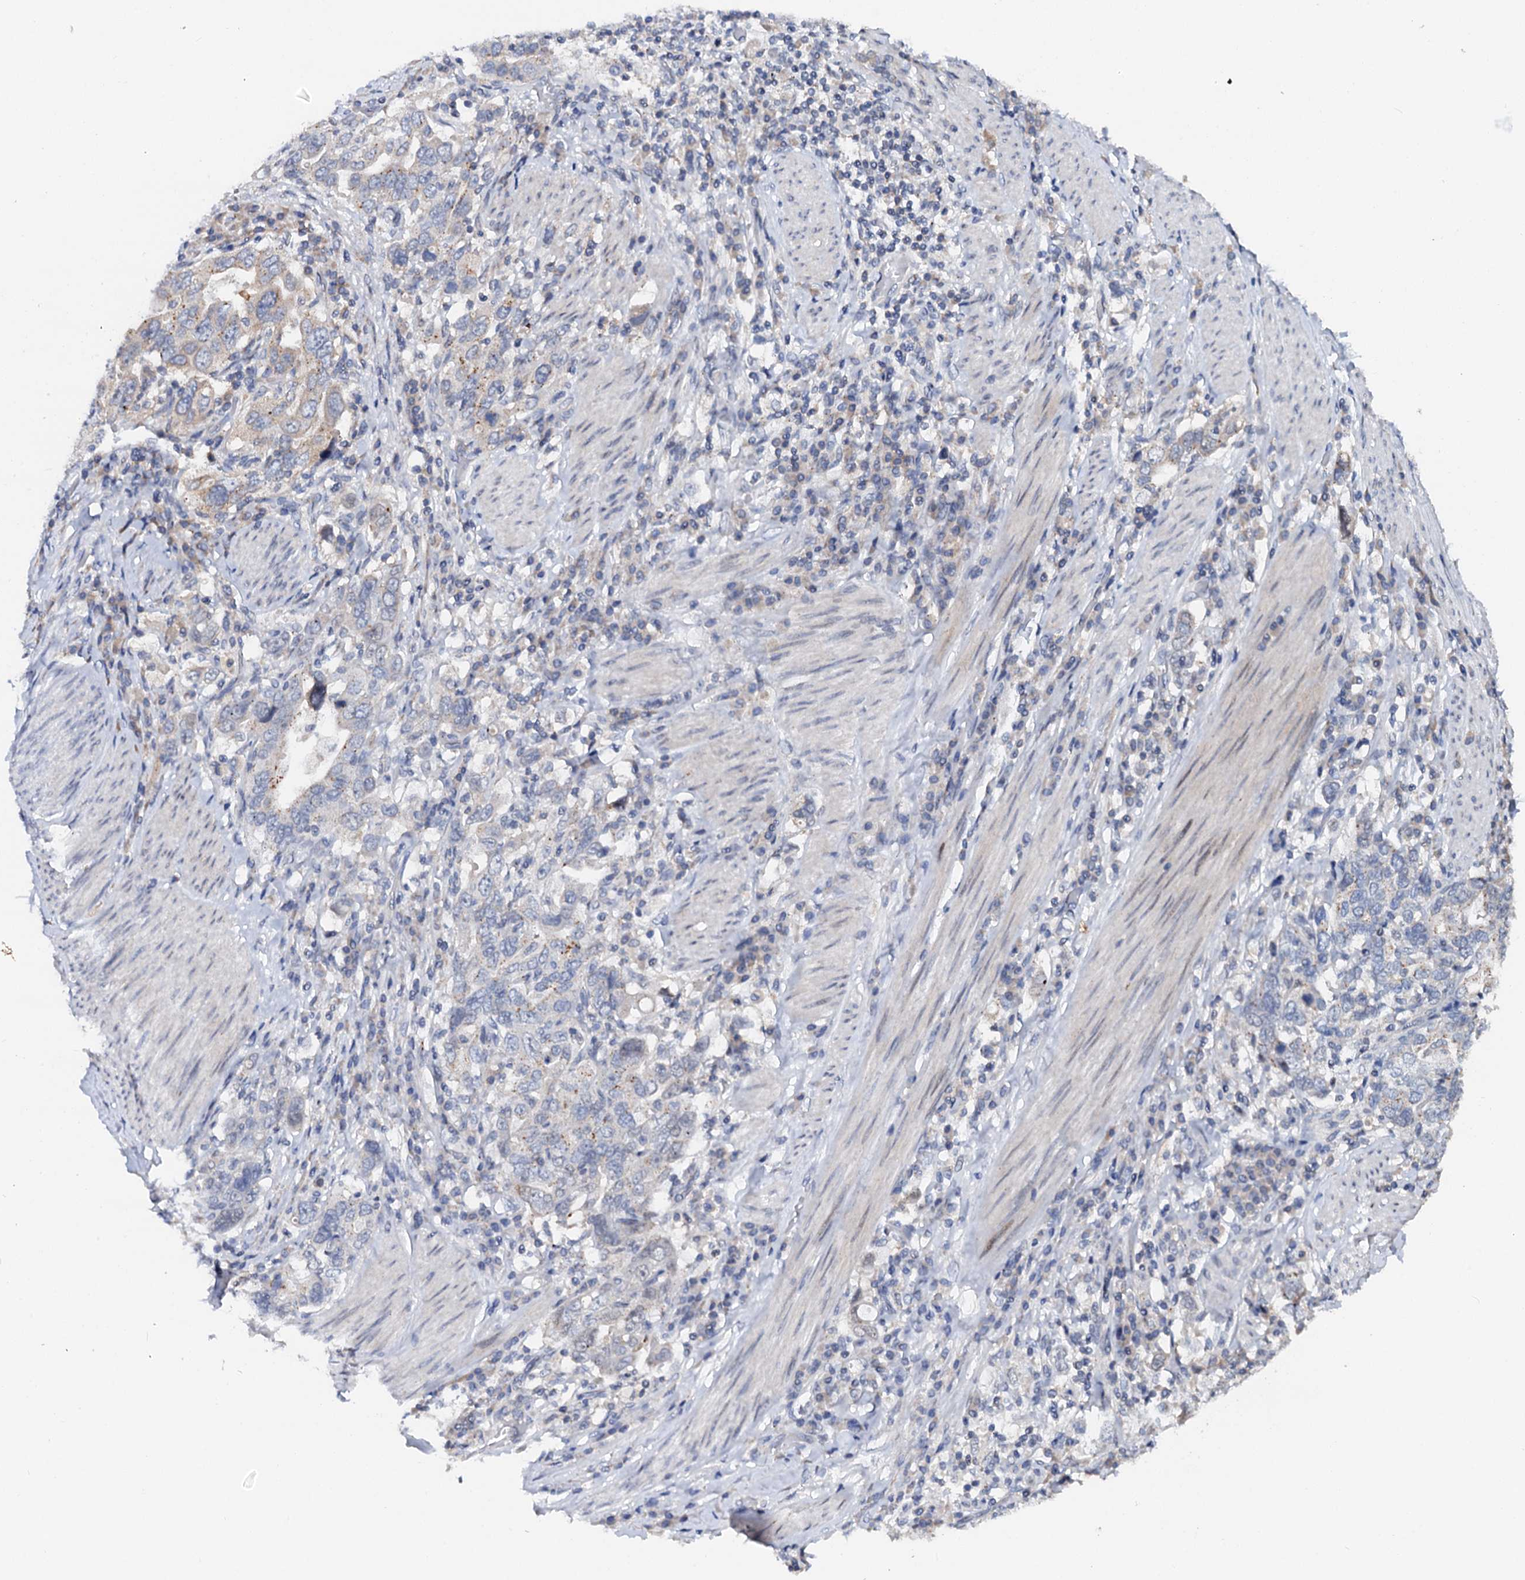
{"staining": {"intensity": "moderate", "quantity": "<25%", "location": "cytoplasmic/membranous"}, "tissue": "stomach cancer", "cell_type": "Tumor cells", "image_type": "cancer", "snomed": [{"axis": "morphology", "description": "Adenocarcinoma, NOS"}, {"axis": "topography", "description": "Stomach, upper"}], "caption": "Moderate cytoplasmic/membranous staining for a protein is appreciated in approximately <25% of tumor cells of adenocarcinoma (stomach) using immunohistochemistry.", "gene": "NALF1", "patient": {"sex": "male", "age": 62}}